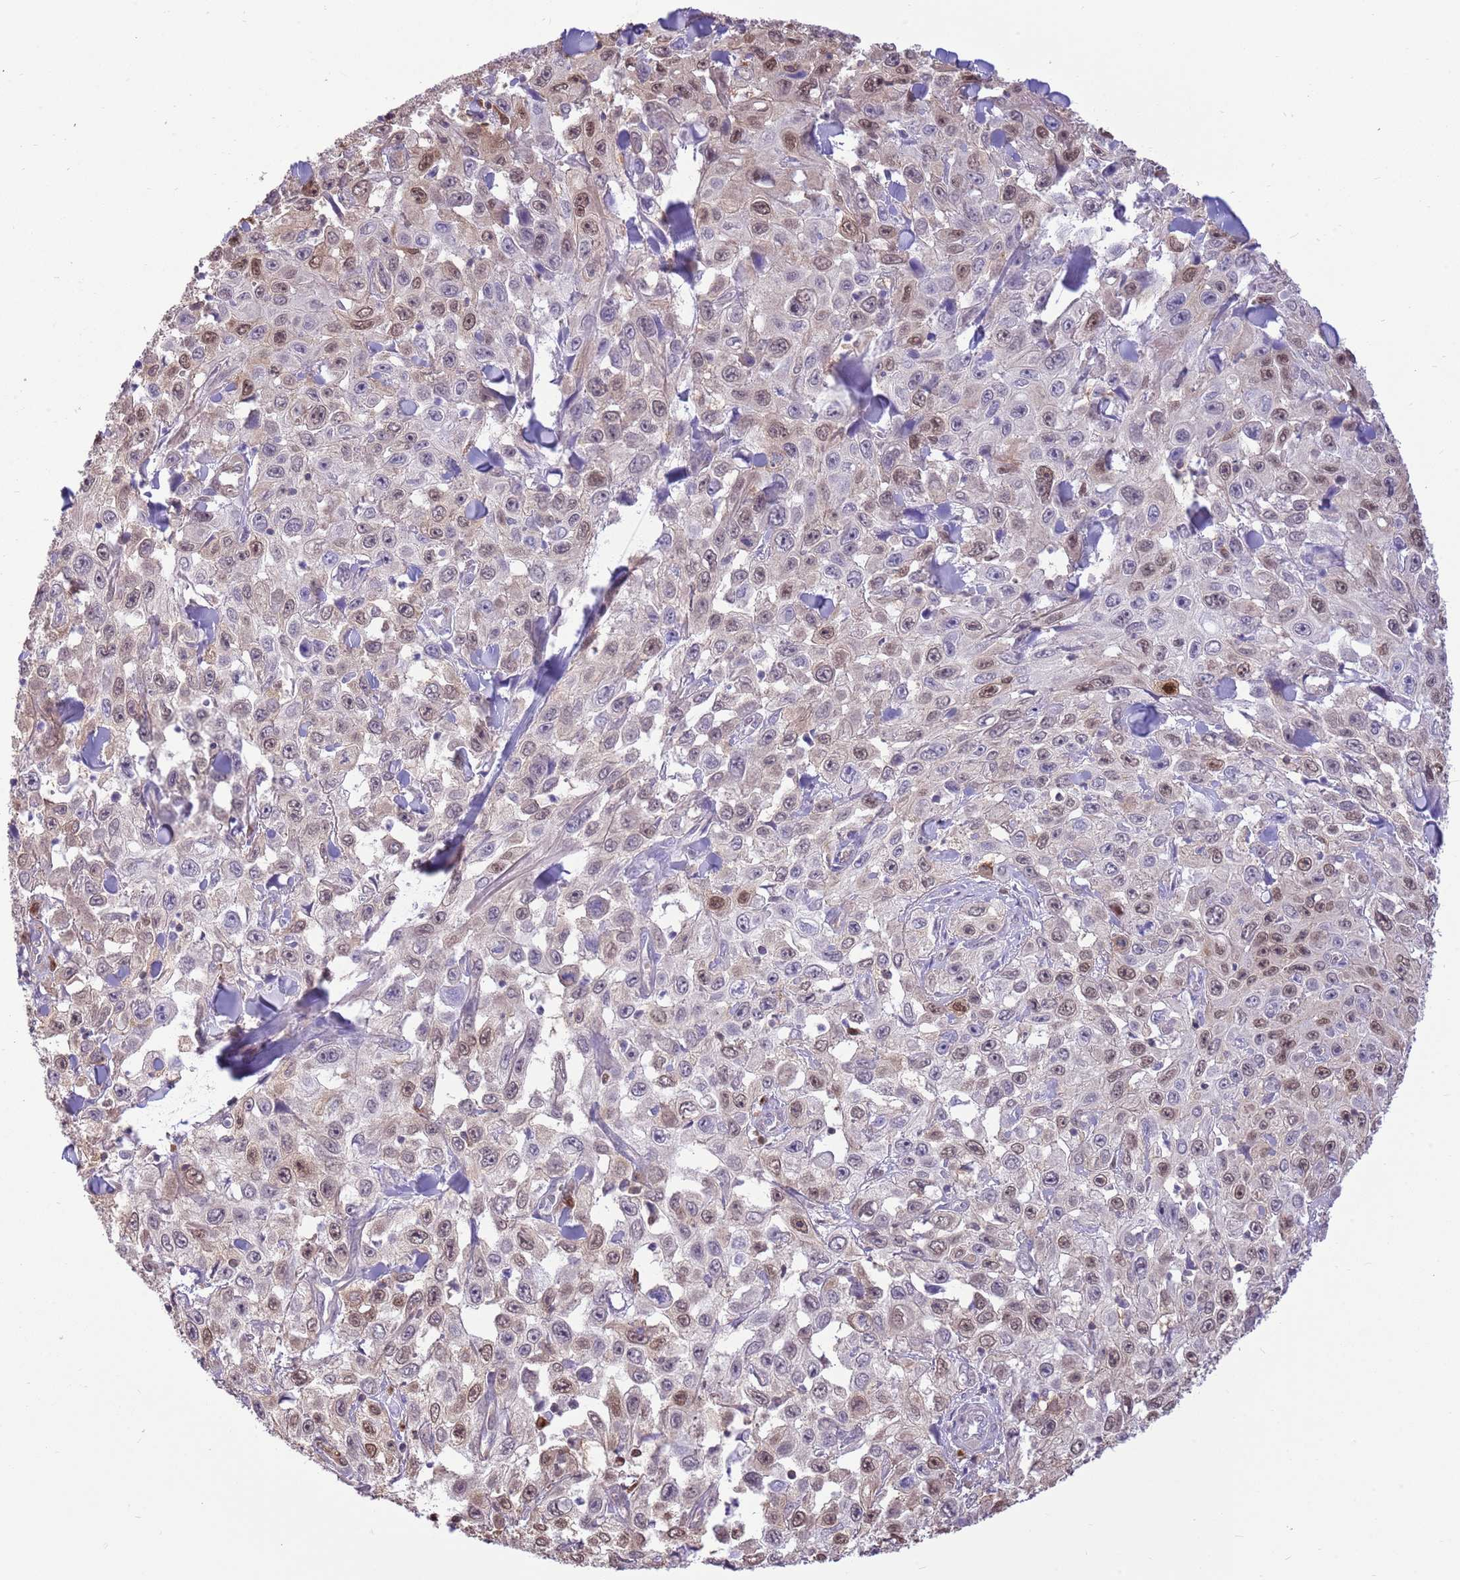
{"staining": {"intensity": "moderate", "quantity": "<25%", "location": "nuclear"}, "tissue": "skin cancer", "cell_type": "Tumor cells", "image_type": "cancer", "snomed": [{"axis": "morphology", "description": "Squamous cell carcinoma, NOS"}, {"axis": "topography", "description": "Skin"}], "caption": "An image of skin cancer stained for a protein displays moderate nuclear brown staining in tumor cells.", "gene": "NSFL1C", "patient": {"sex": "male", "age": 82}}